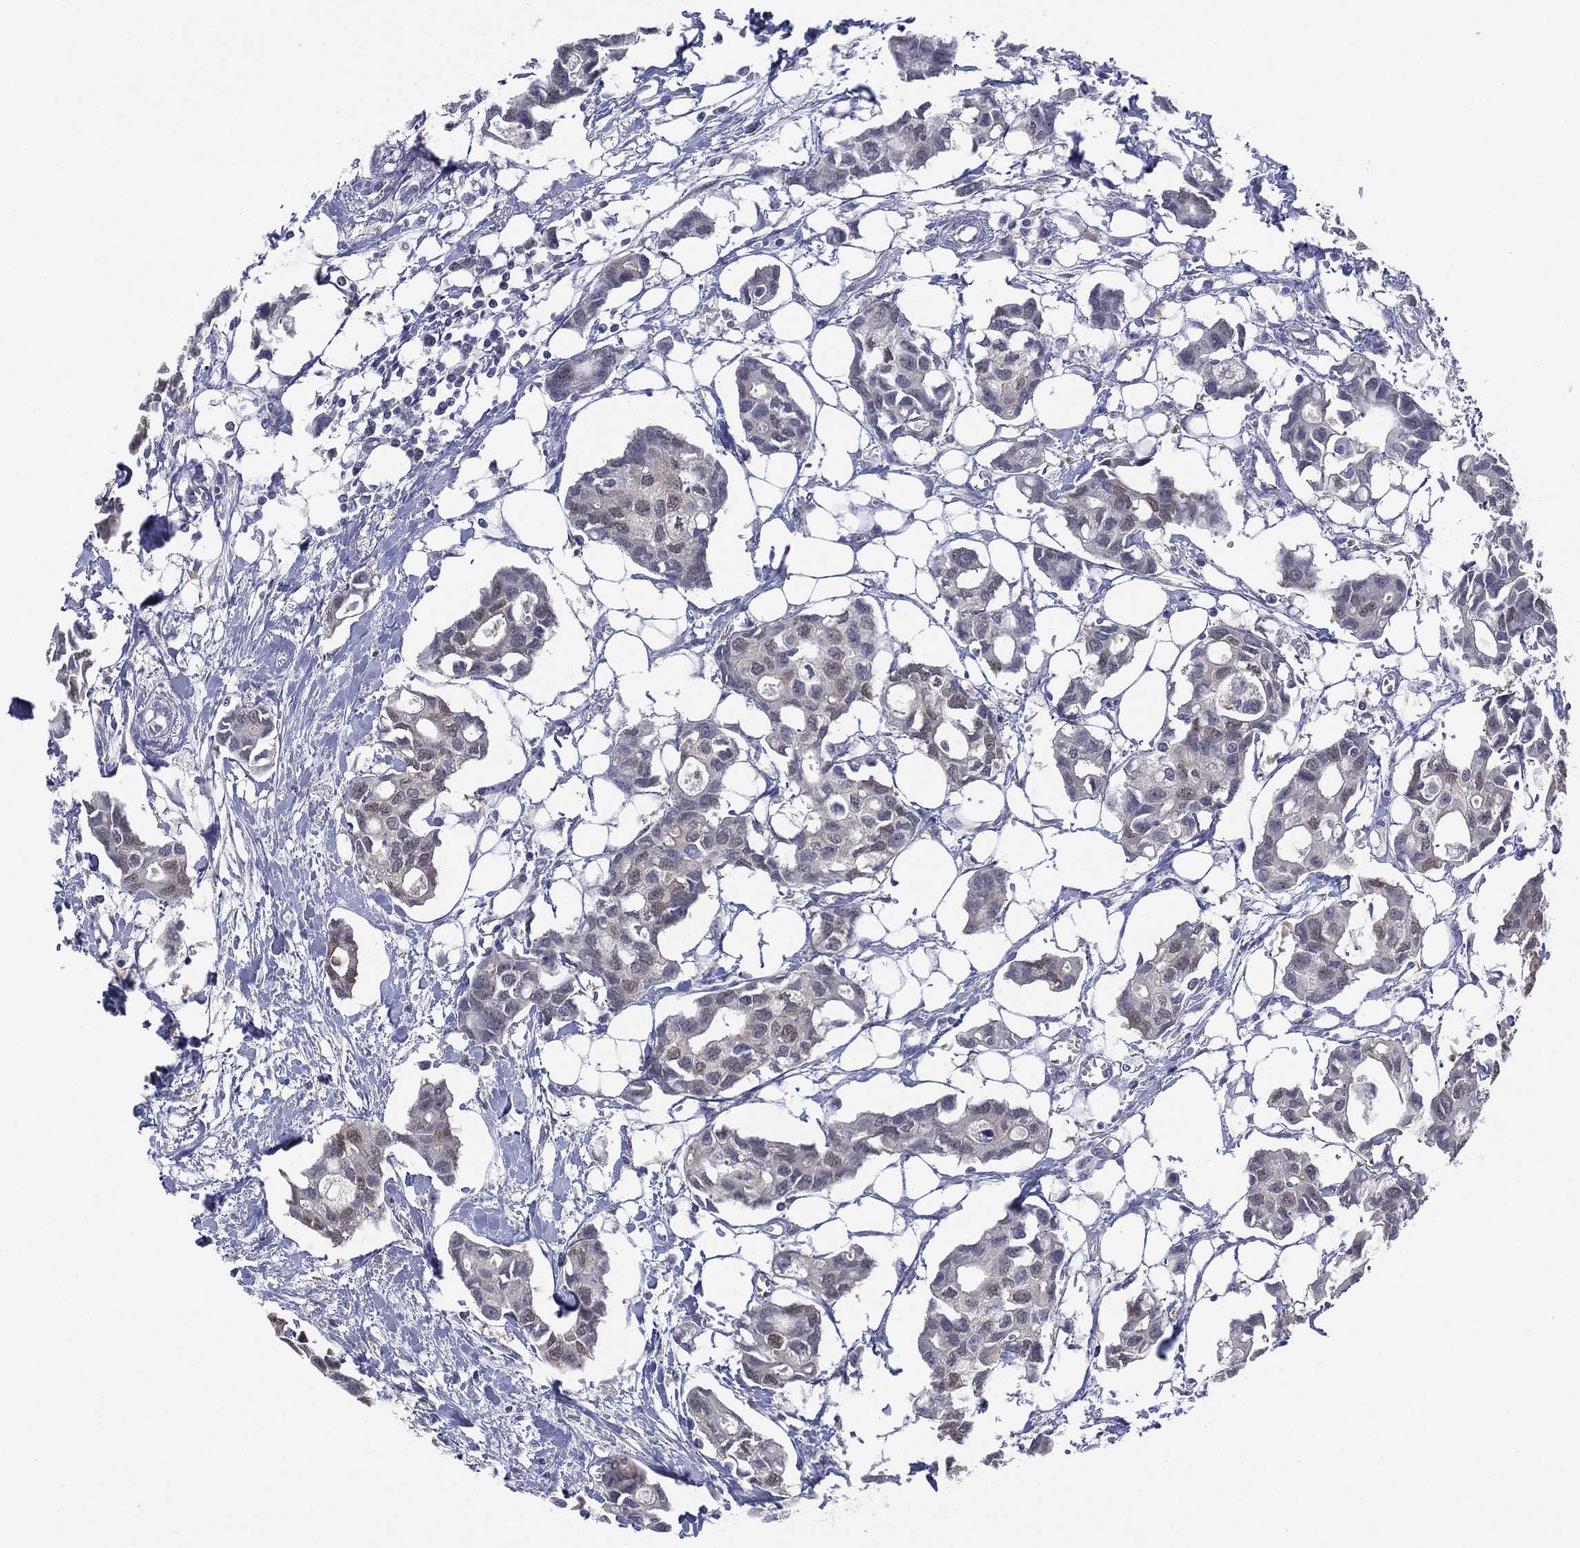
{"staining": {"intensity": "negative", "quantity": "none", "location": "none"}, "tissue": "breast cancer", "cell_type": "Tumor cells", "image_type": "cancer", "snomed": [{"axis": "morphology", "description": "Duct carcinoma"}, {"axis": "topography", "description": "Breast"}], "caption": "Breast cancer stained for a protein using immunohistochemistry reveals no expression tumor cells.", "gene": "DDAH1", "patient": {"sex": "female", "age": 83}}